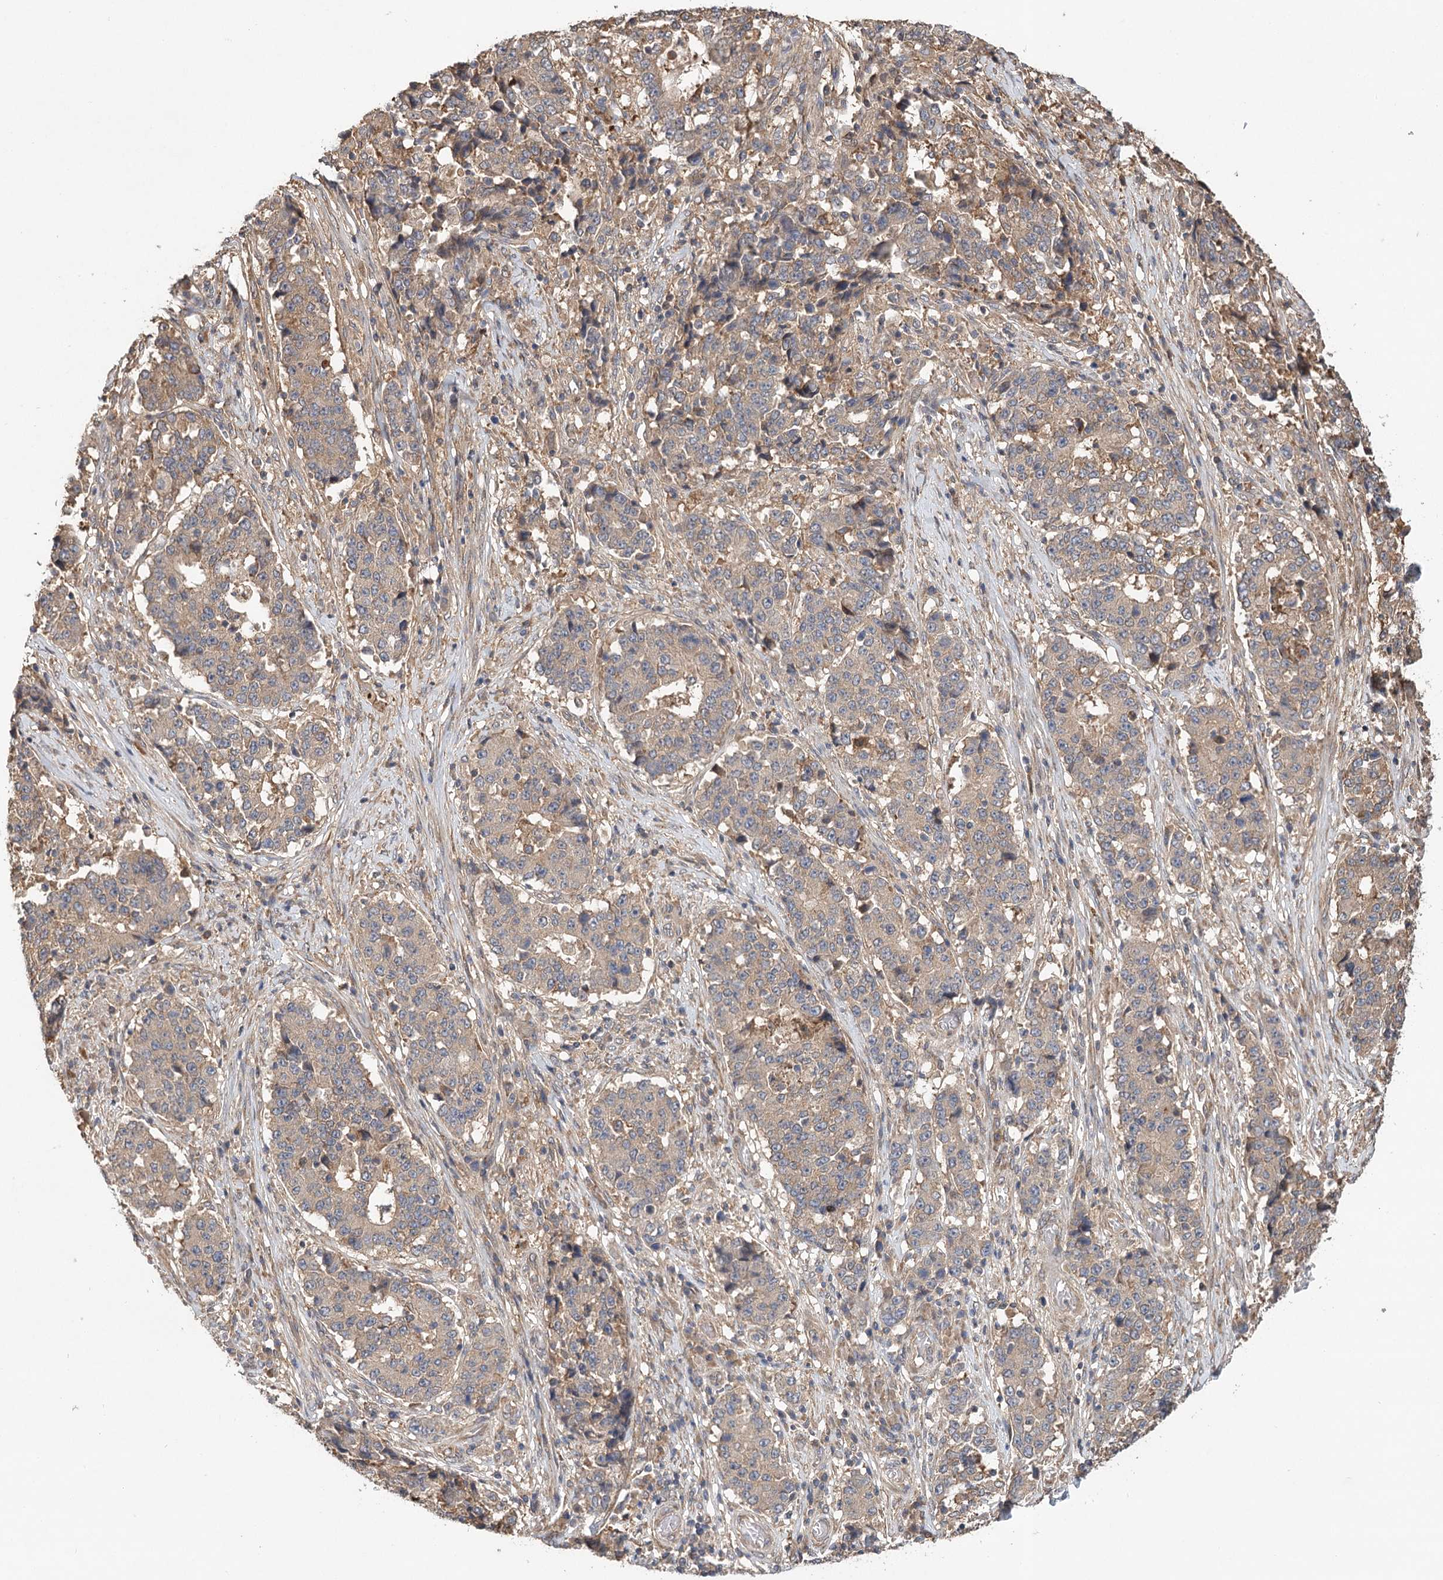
{"staining": {"intensity": "weak", "quantity": "<25%", "location": "cytoplasmic/membranous"}, "tissue": "stomach cancer", "cell_type": "Tumor cells", "image_type": "cancer", "snomed": [{"axis": "morphology", "description": "Adenocarcinoma, NOS"}, {"axis": "topography", "description": "Stomach"}], "caption": "A photomicrograph of adenocarcinoma (stomach) stained for a protein reveals no brown staining in tumor cells. (Brightfield microscopy of DAB immunohistochemistry at high magnification).", "gene": "LSS", "patient": {"sex": "male", "age": 59}}